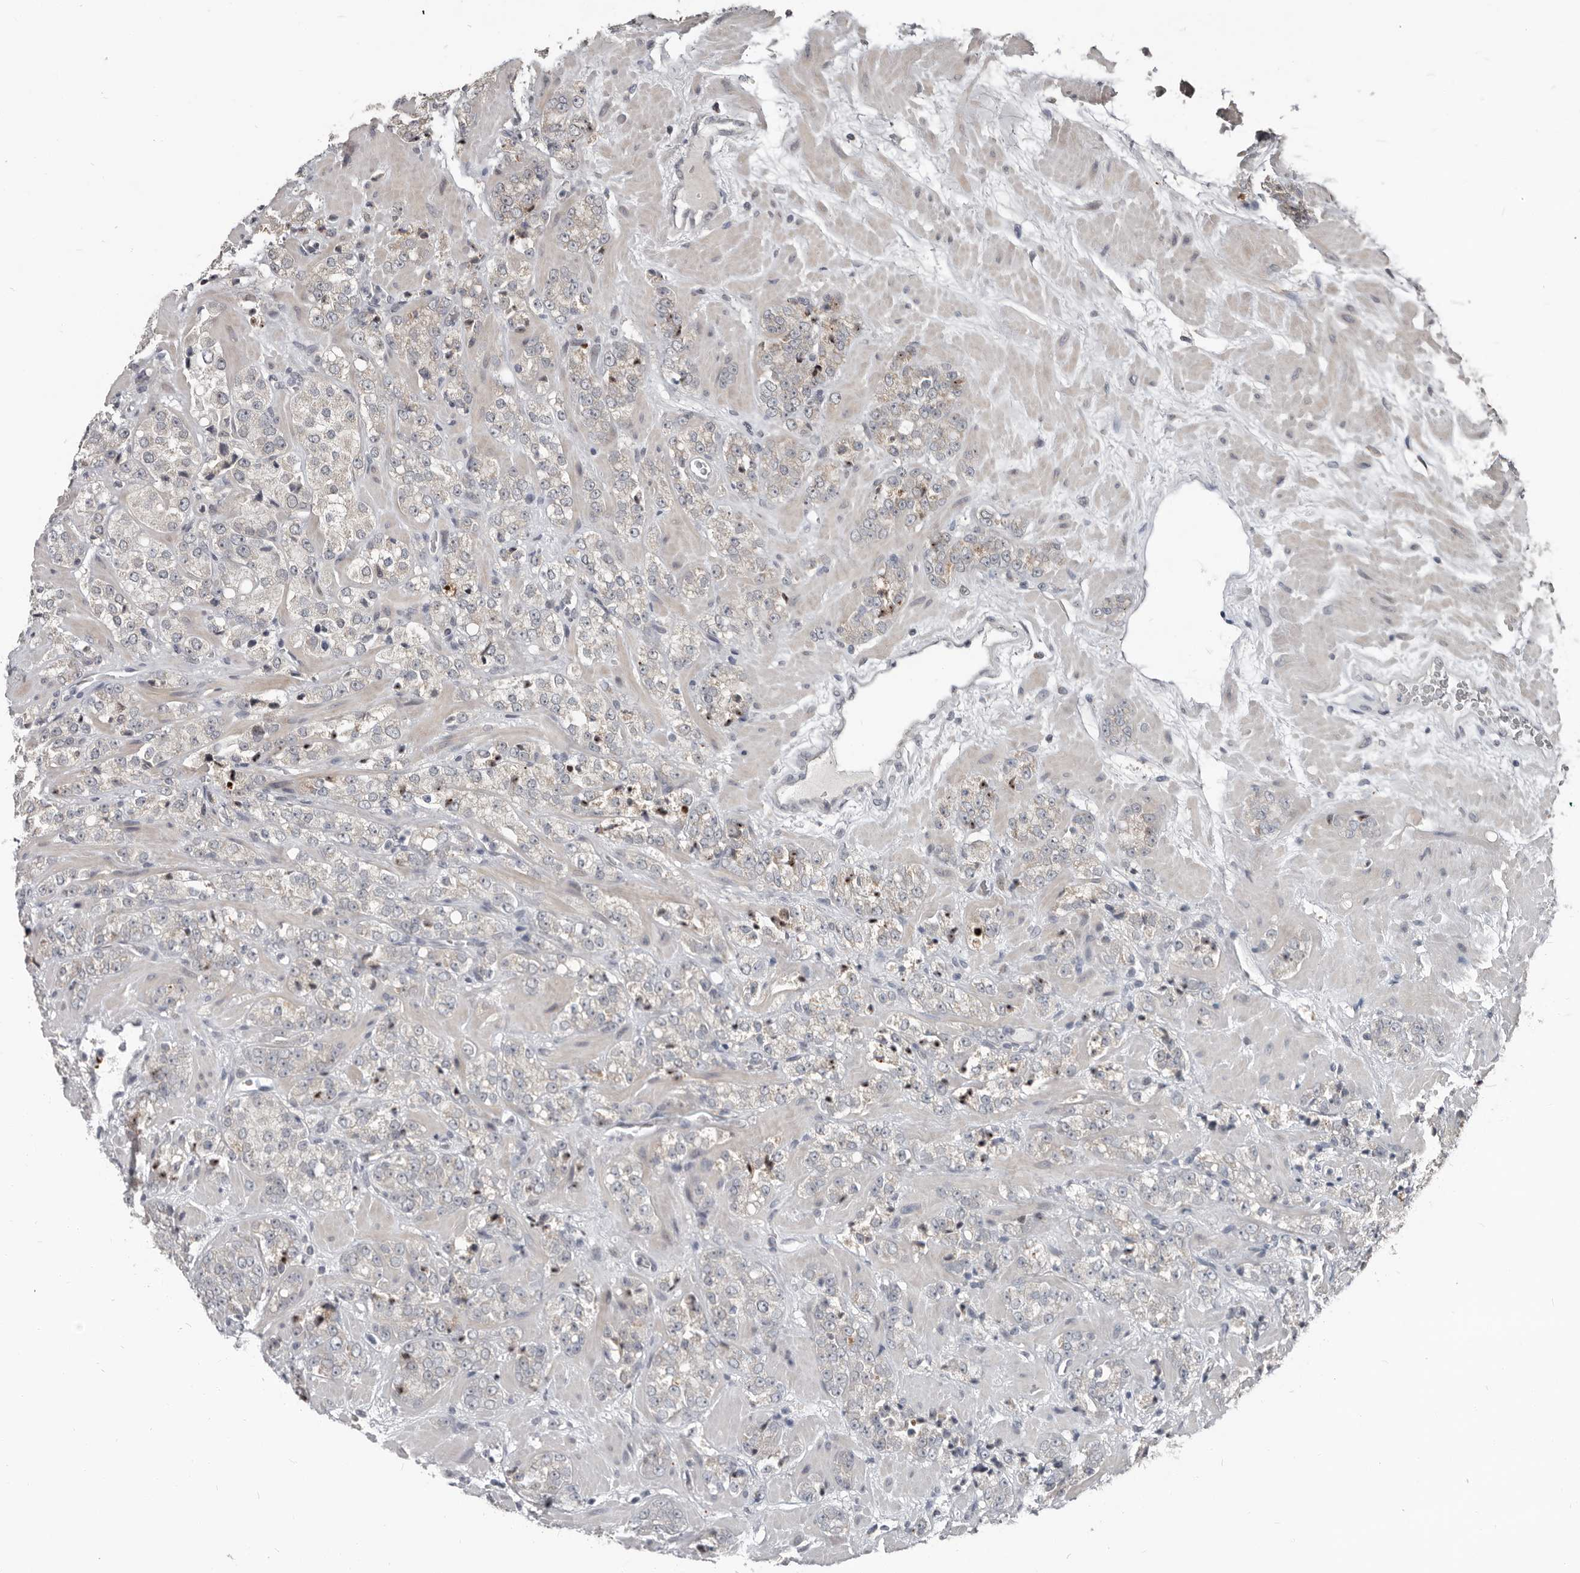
{"staining": {"intensity": "negative", "quantity": "none", "location": "none"}, "tissue": "prostate cancer", "cell_type": "Tumor cells", "image_type": "cancer", "snomed": [{"axis": "morphology", "description": "Adenocarcinoma, High grade"}, {"axis": "topography", "description": "Prostate"}], "caption": "Tumor cells show no significant protein positivity in prostate cancer (high-grade adenocarcinoma).", "gene": "APOL6", "patient": {"sex": "male", "age": 64}}